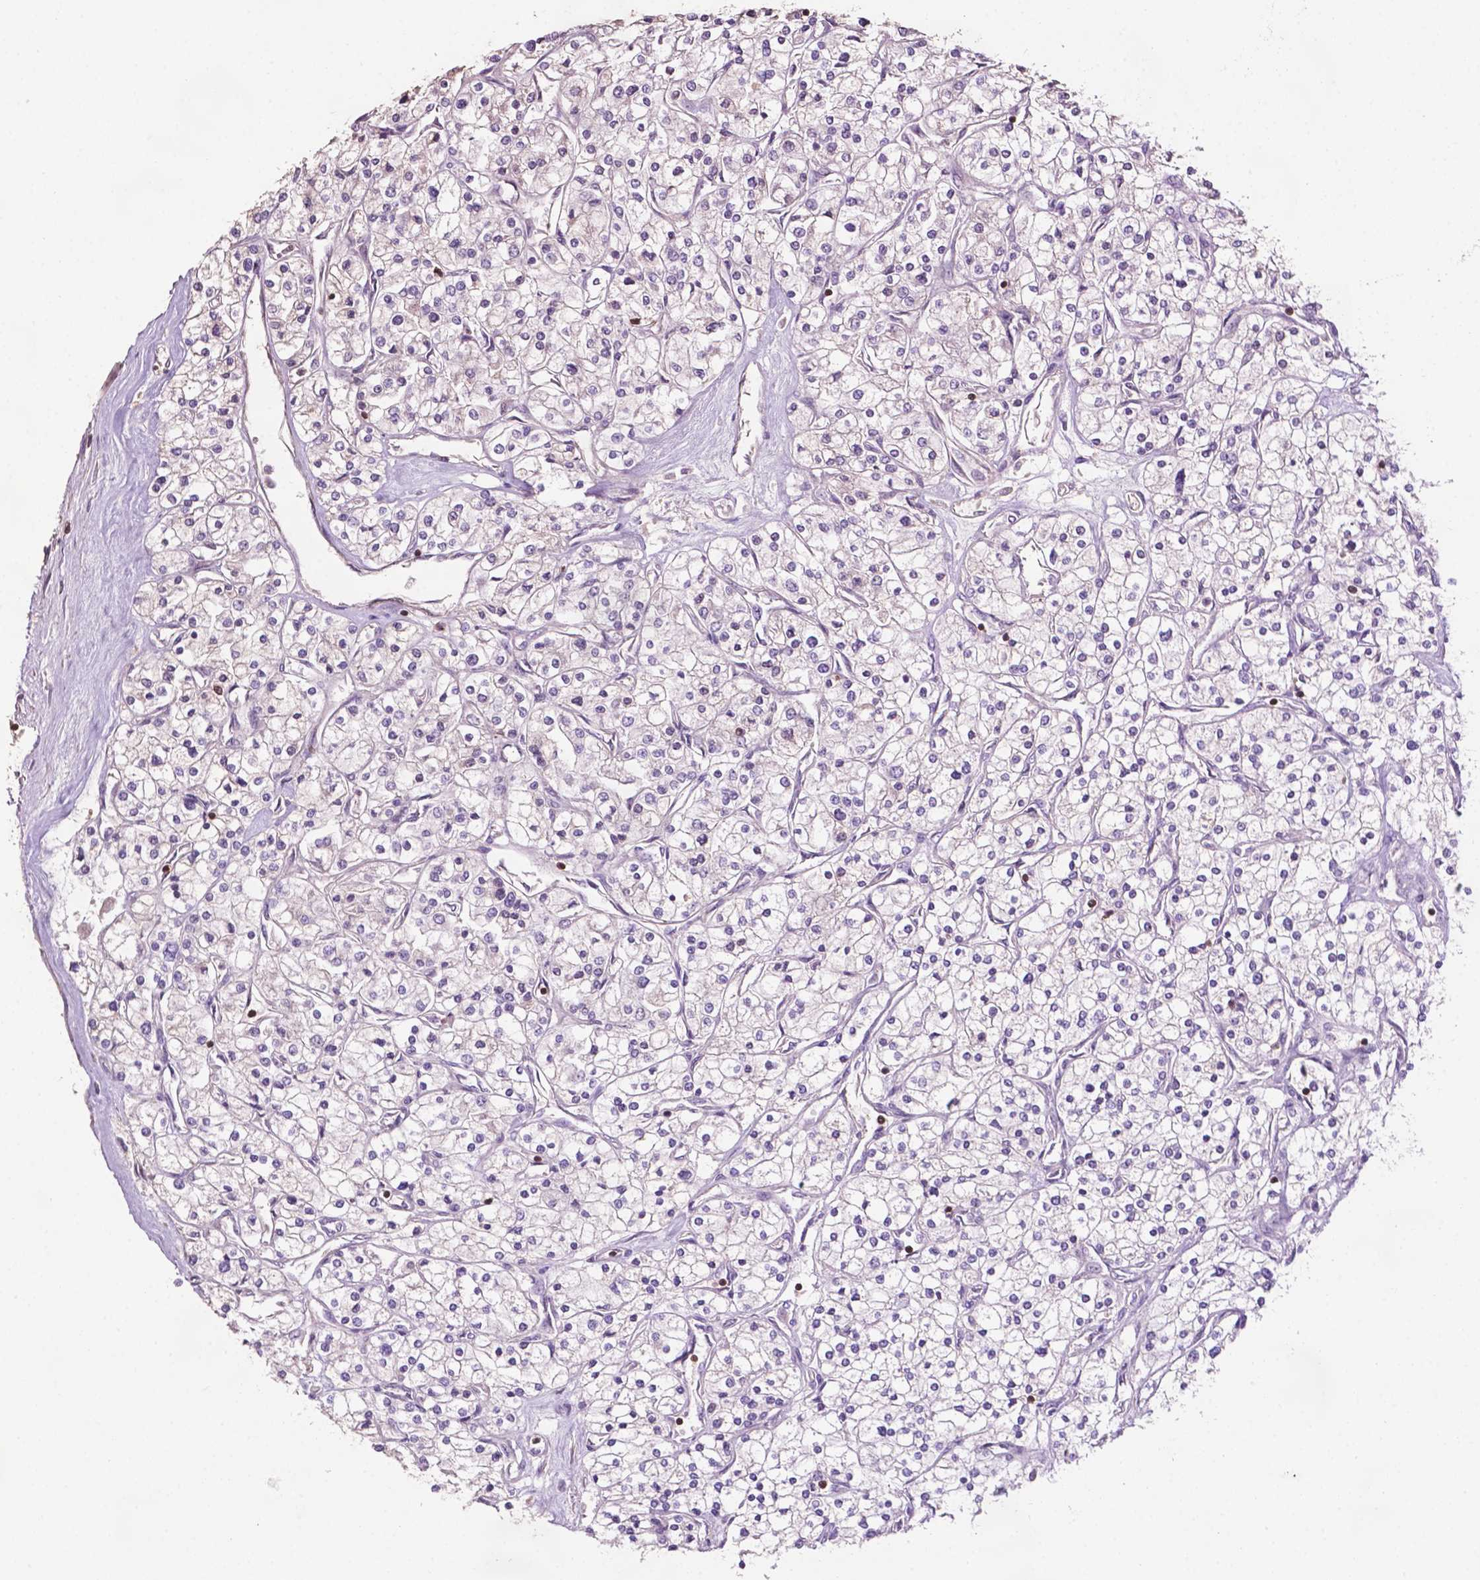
{"staining": {"intensity": "negative", "quantity": "none", "location": "none"}, "tissue": "renal cancer", "cell_type": "Tumor cells", "image_type": "cancer", "snomed": [{"axis": "morphology", "description": "Adenocarcinoma, NOS"}, {"axis": "topography", "description": "Kidney"}], "caption": "Tumor cells show no significant protein expression in renal cancer (adenocarcinoma).", "gene": "TBC1D10C", "patient": {"sex": "male", "age": 80}}